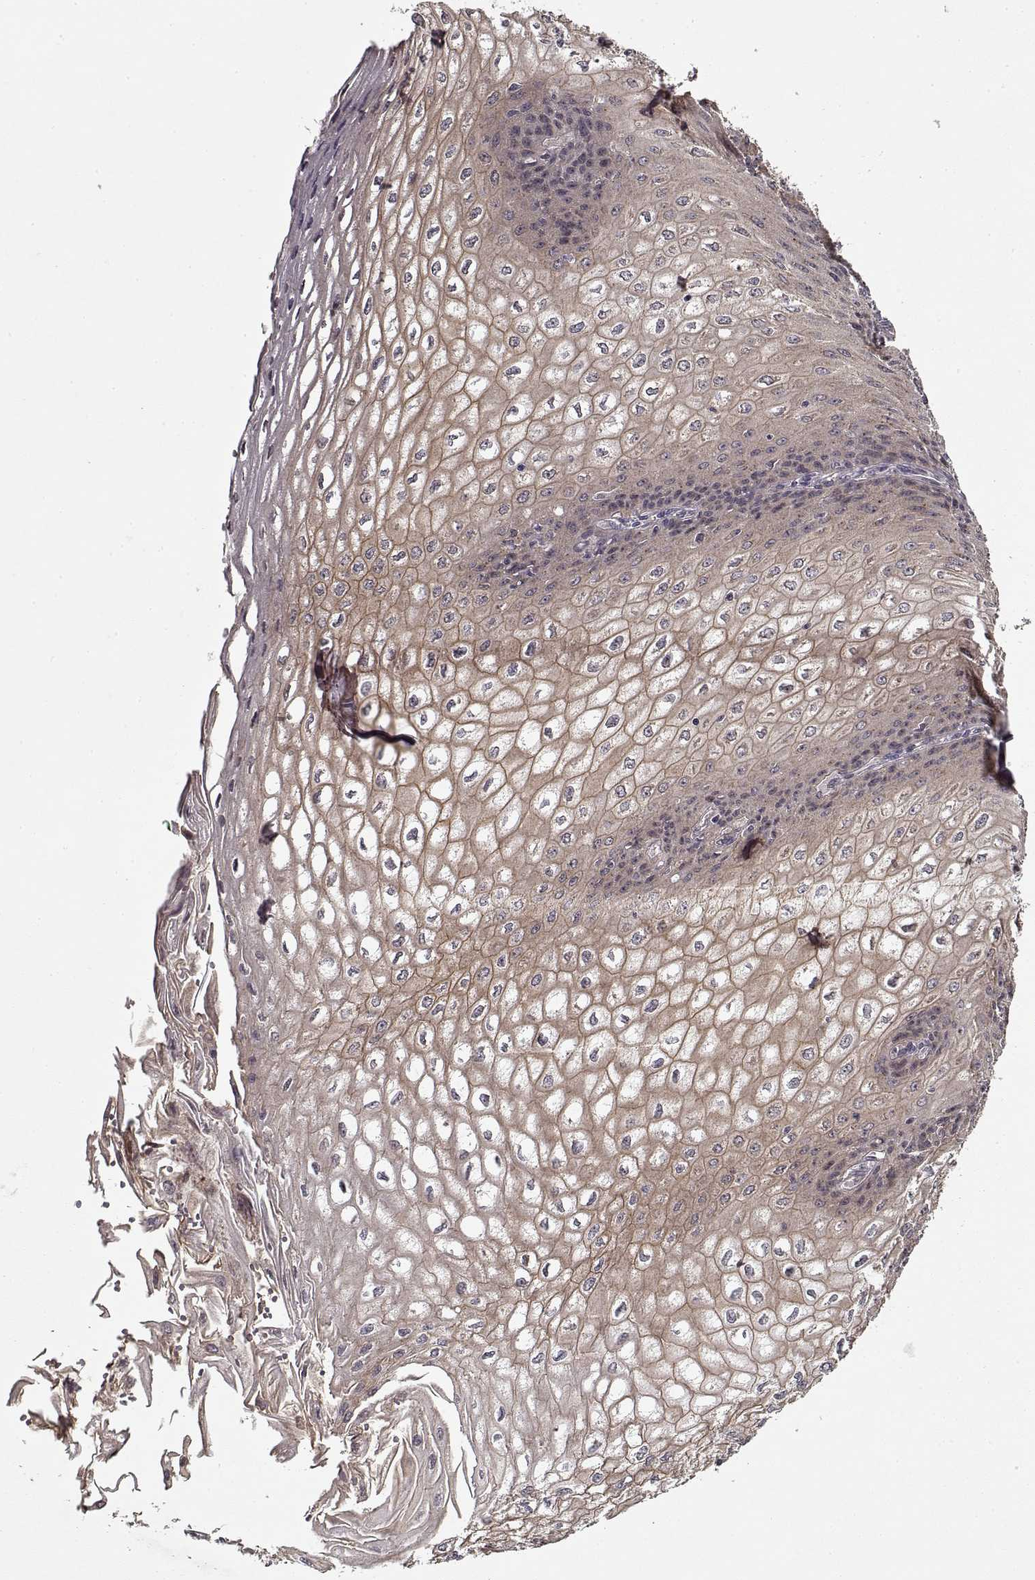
{"staining": {"intensity": "weak", "quantity": ">75%", "location": "cytoplasmic/membranous"}, "tissue": "esophagus", "cell_type": "Squamous epithelial cells", "image_type": "normal", "snomed": [{"axis": "morphology", "description": "Normal tissue, NOS"}, {"axis": "topography", "description": "Esophagus"}], "caption": "The immunohistochemical stain shows weak cytoplasmic/membranous positivity in squamous epithelial cells of normal esophagus. The staining was performed using DAB (3,3'-diaminobenzidine), with brown indicating positive protein expression. Nuclei are stained blue with hematoxylin.", "gene": "PPP1R12A", "patient": {"sex": "male", "age": 58}}